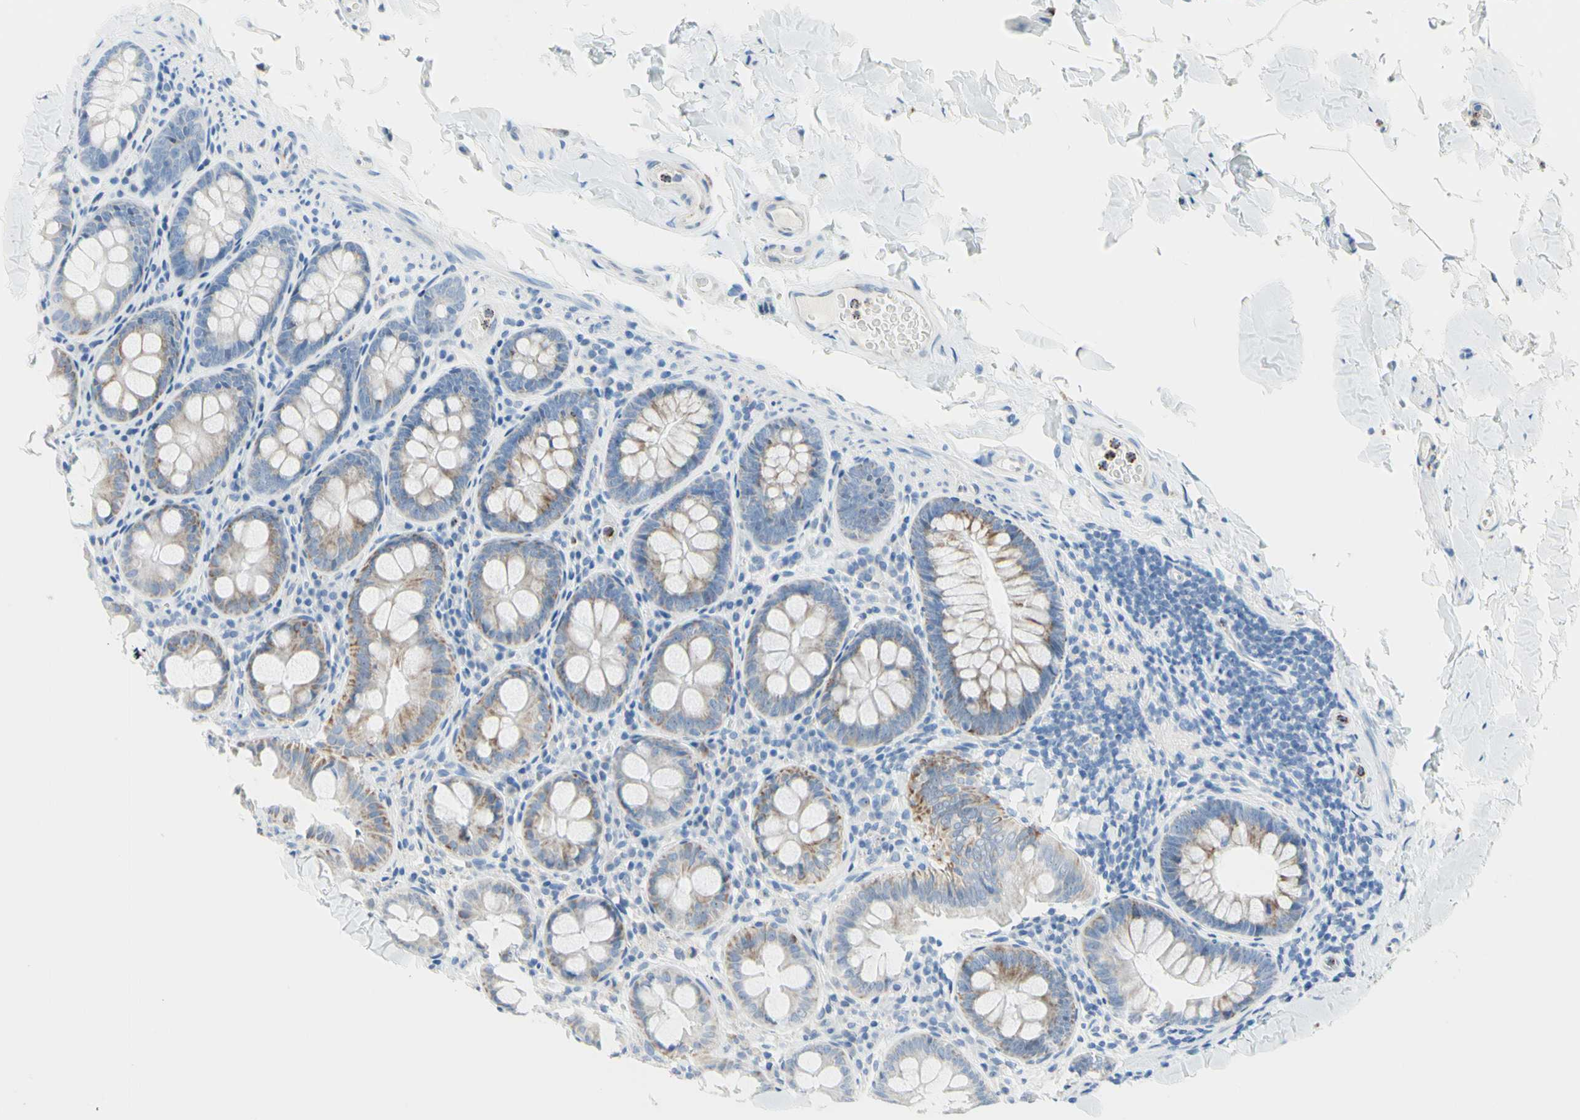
{"staining": {"intensity": "negative", "quantity": "none", "location": "none"}, "tissue": "colon", "cell_type": "Endothelial cells", "image_type": "normal", "snomed": [{"axis": "morphology", "description": "Normal tissue, NOS"}, {"axis": "topography", "description": "Colon"}], "caption": "The histopathology image demonstrates no significant staining in endothelial cells of colon.", "gene": "CYSLTR1", "patient": {"sex": "female", "age": 61}}